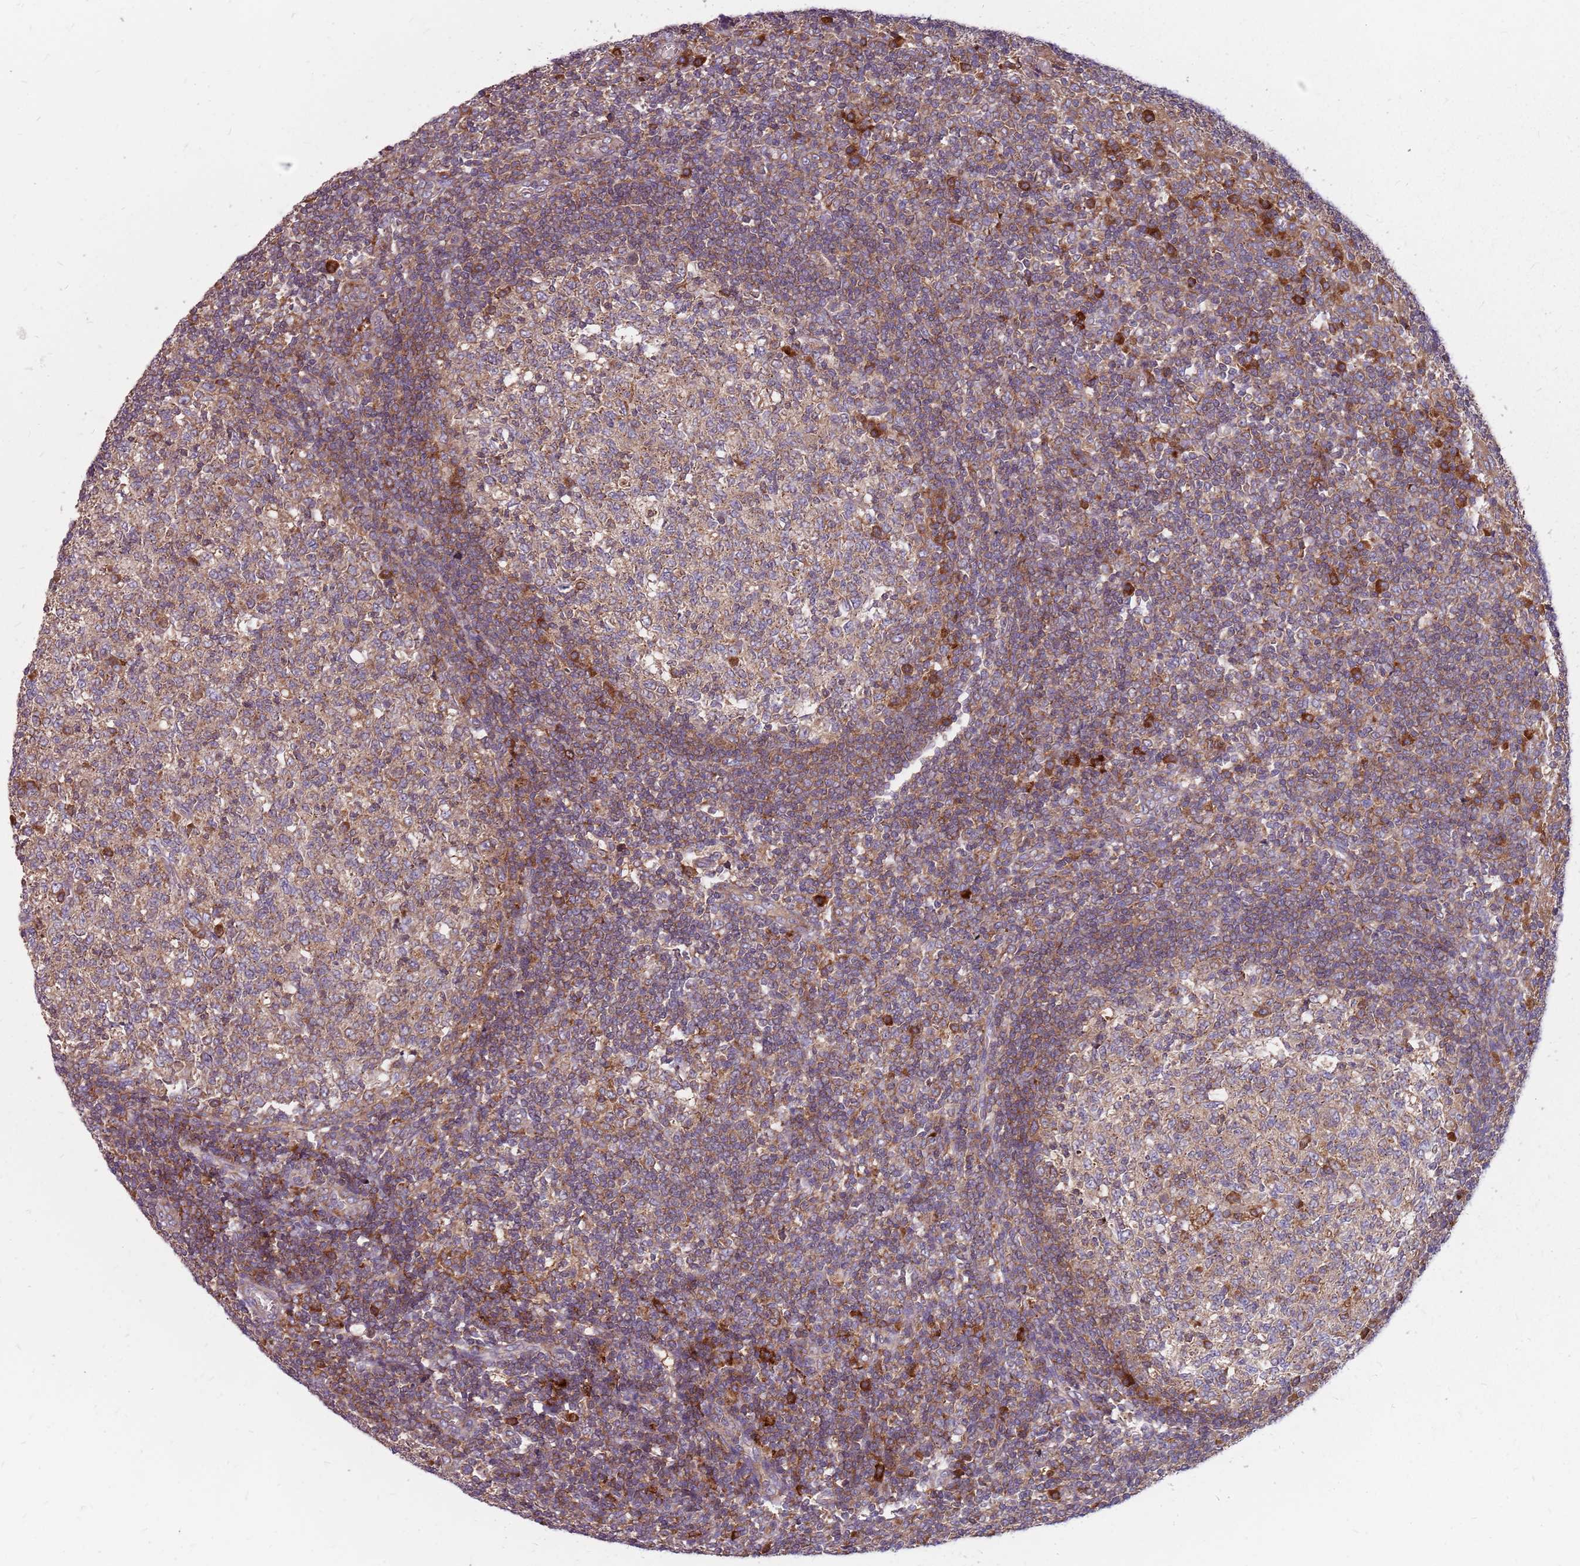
{"staining": {"intensity": "weak", "quantity": ">75%", "location": "cytoplasmic/membranous"}, "tissue": "tonsil", "cell_type": "Germinal center cells", "image_type": "normal", "snomed": [{"axis": "morphology", "description": "Normal tissue, NOS"}, {"axis": "topography", "description": "Tonsil"}], "caption": "Immunohistochemistry micrograph of normal tonsil: human tonsil stained using immunohistochemistry (IHC) exhibits low levels of weak protein expression localized specifically in the cytoplasmic/membranous of germinal center cells, appearing as a cytoplasmic/membranous brown color.", "gene": "NME4", "patient": {"sex": "female", "age": 19}}